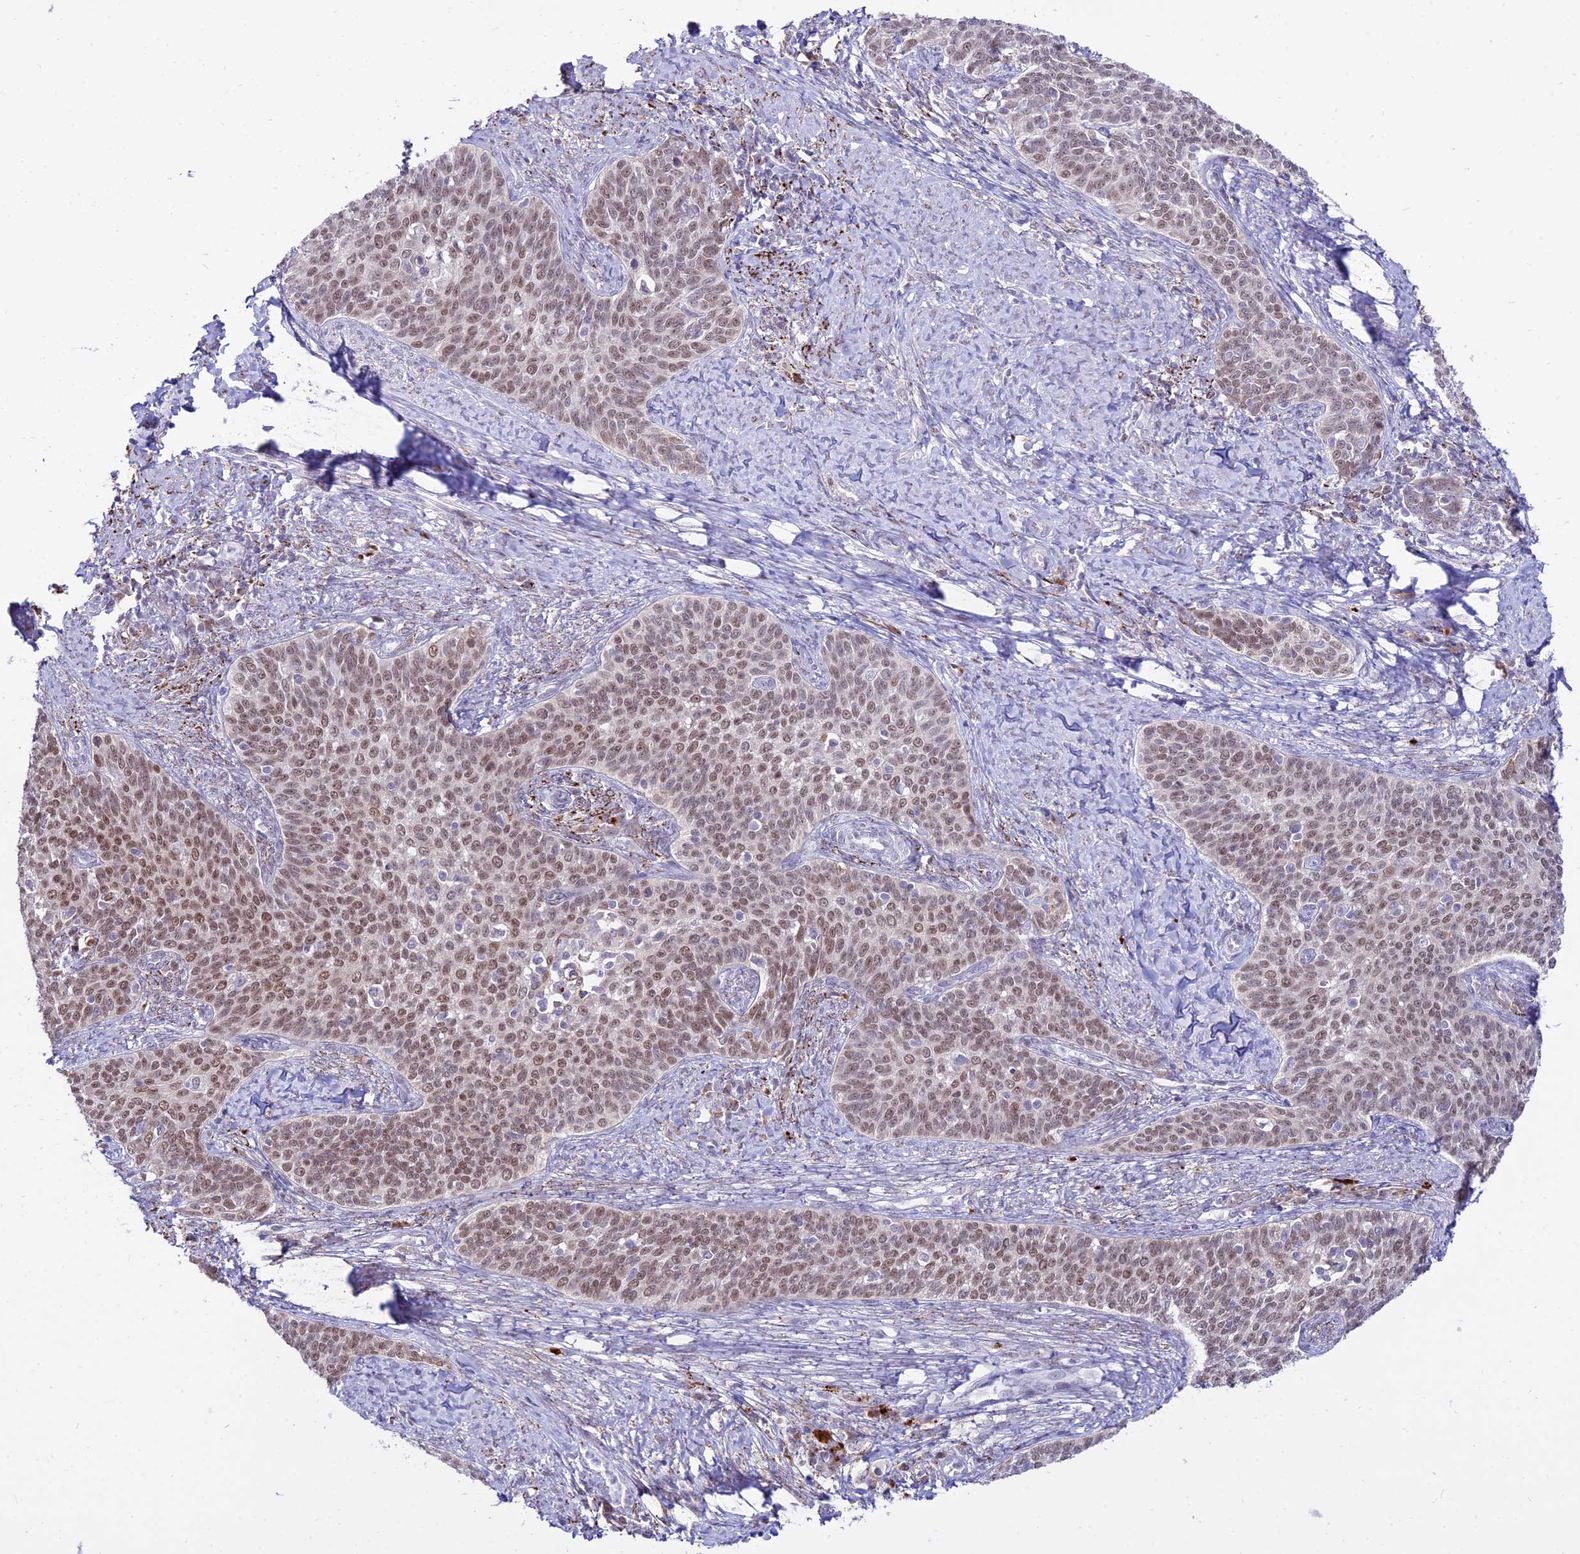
{"staining": {"intensity": "moderate", "quantity": ">75%", "location": "nuclear"}, "tissue": "cervical cancer", "cell_type": "Tumor cells", "image_type": "cancer", "snomed": [{"axis": "morphology", "description": "Squamous cell carcinoma, NOS"}, {"axis": "topography", "description": "Cervix"}], "caption": "Tumor cells show moderate nuclear positivity in approximately >75% of cells in cervical cancer.", "gene": "C6orf163", "patient": {"sex": "female", "age": 39}}